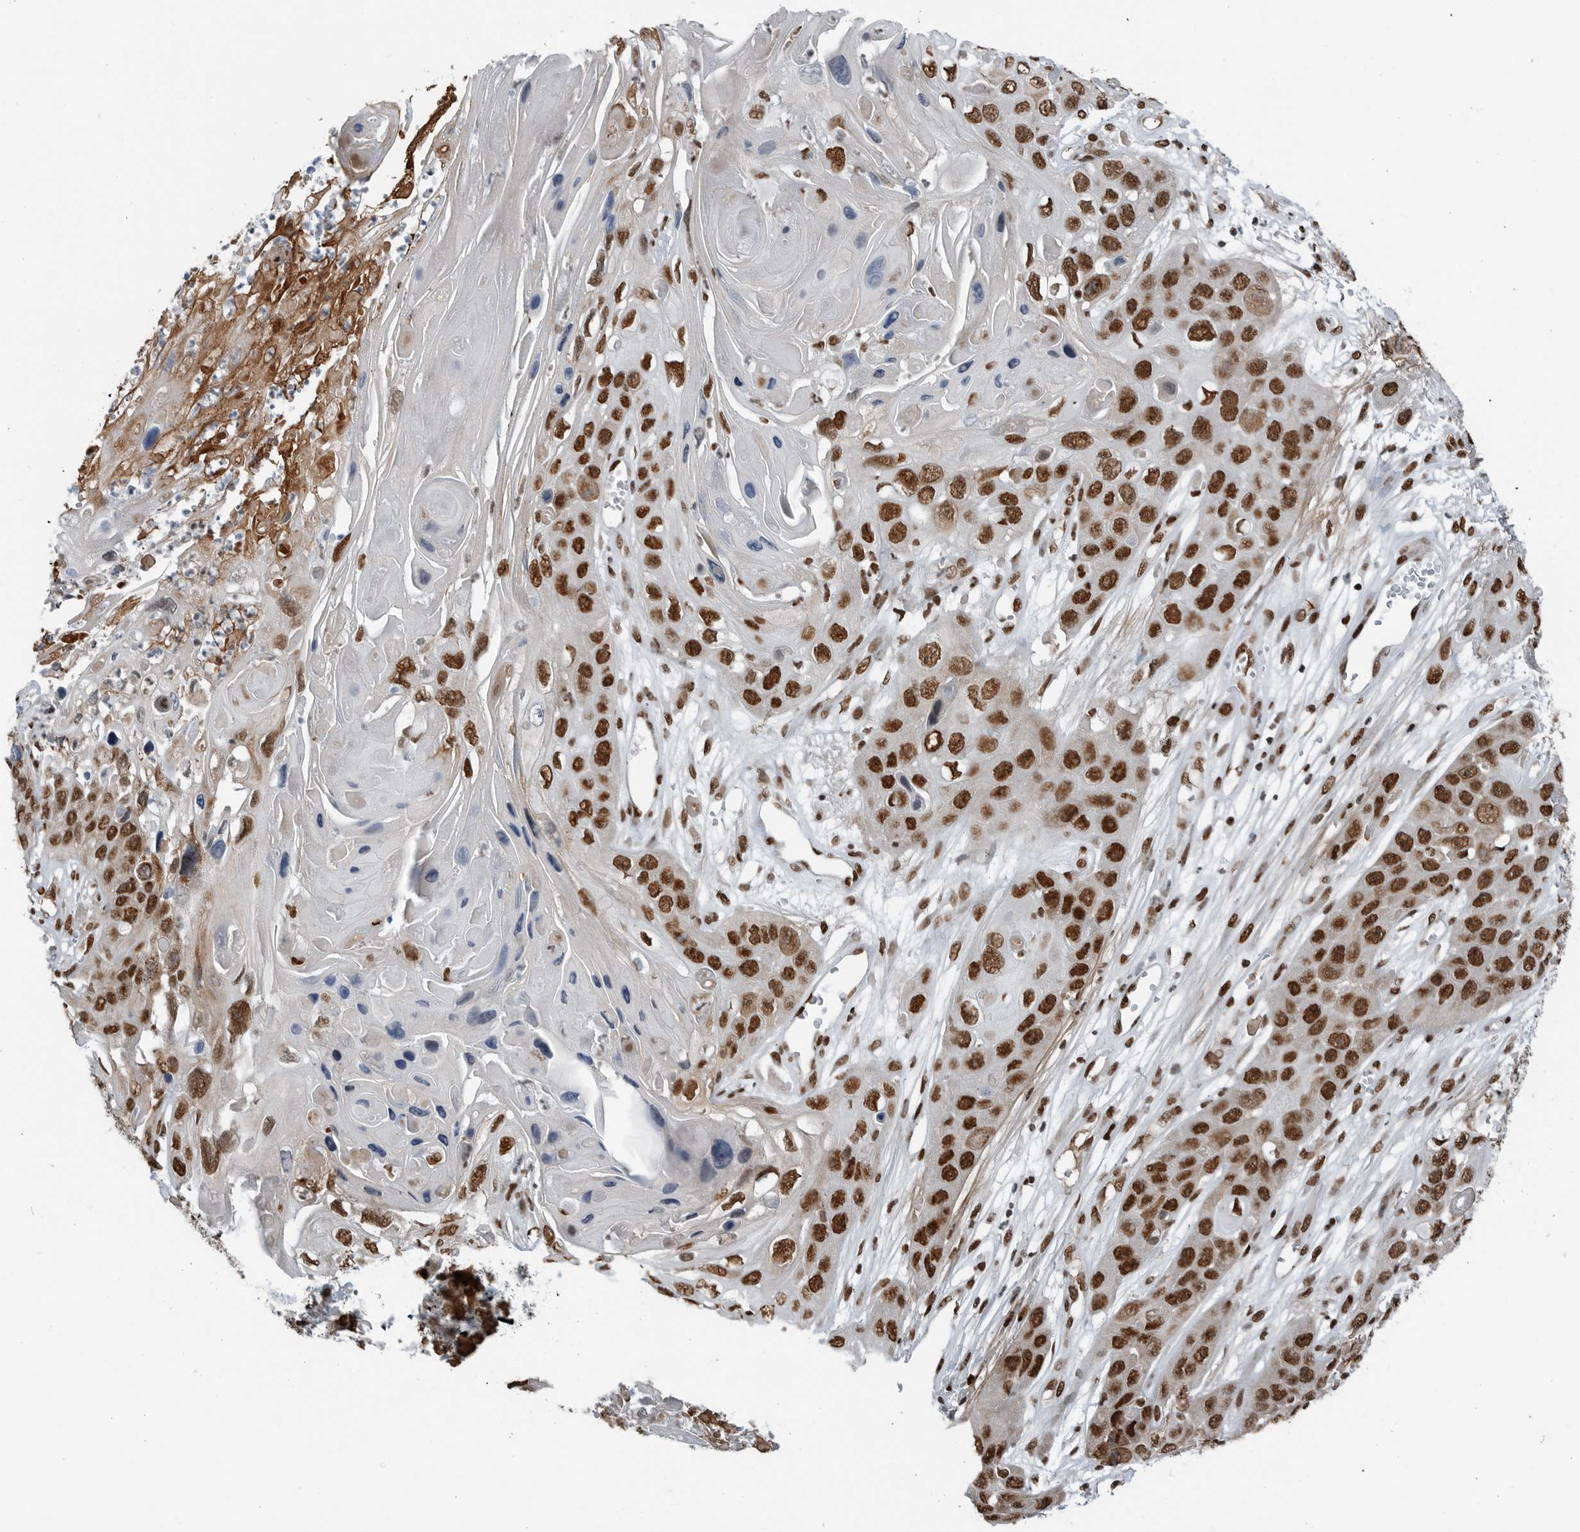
{"staining": {"intensity": "strong", "quantity": ">75%", "location": "nuclear"}, "tissue": "skin cancer", "cell_type": "Tumor cells", "image_type": "cancer", "snomed": [{"axis": "morphology", "description": "Squamous cell carcinoma, NOS"}, {"axis": "topography", "description": "Skin"}], "caption": "IHC (DAB) staining of human skin squamous cell carcinoma shows strong nuclear protein expression in approximately >75% of tumor cells.", "gene": "BLZF1", "patient": {"sex": "male", "age": 55}}